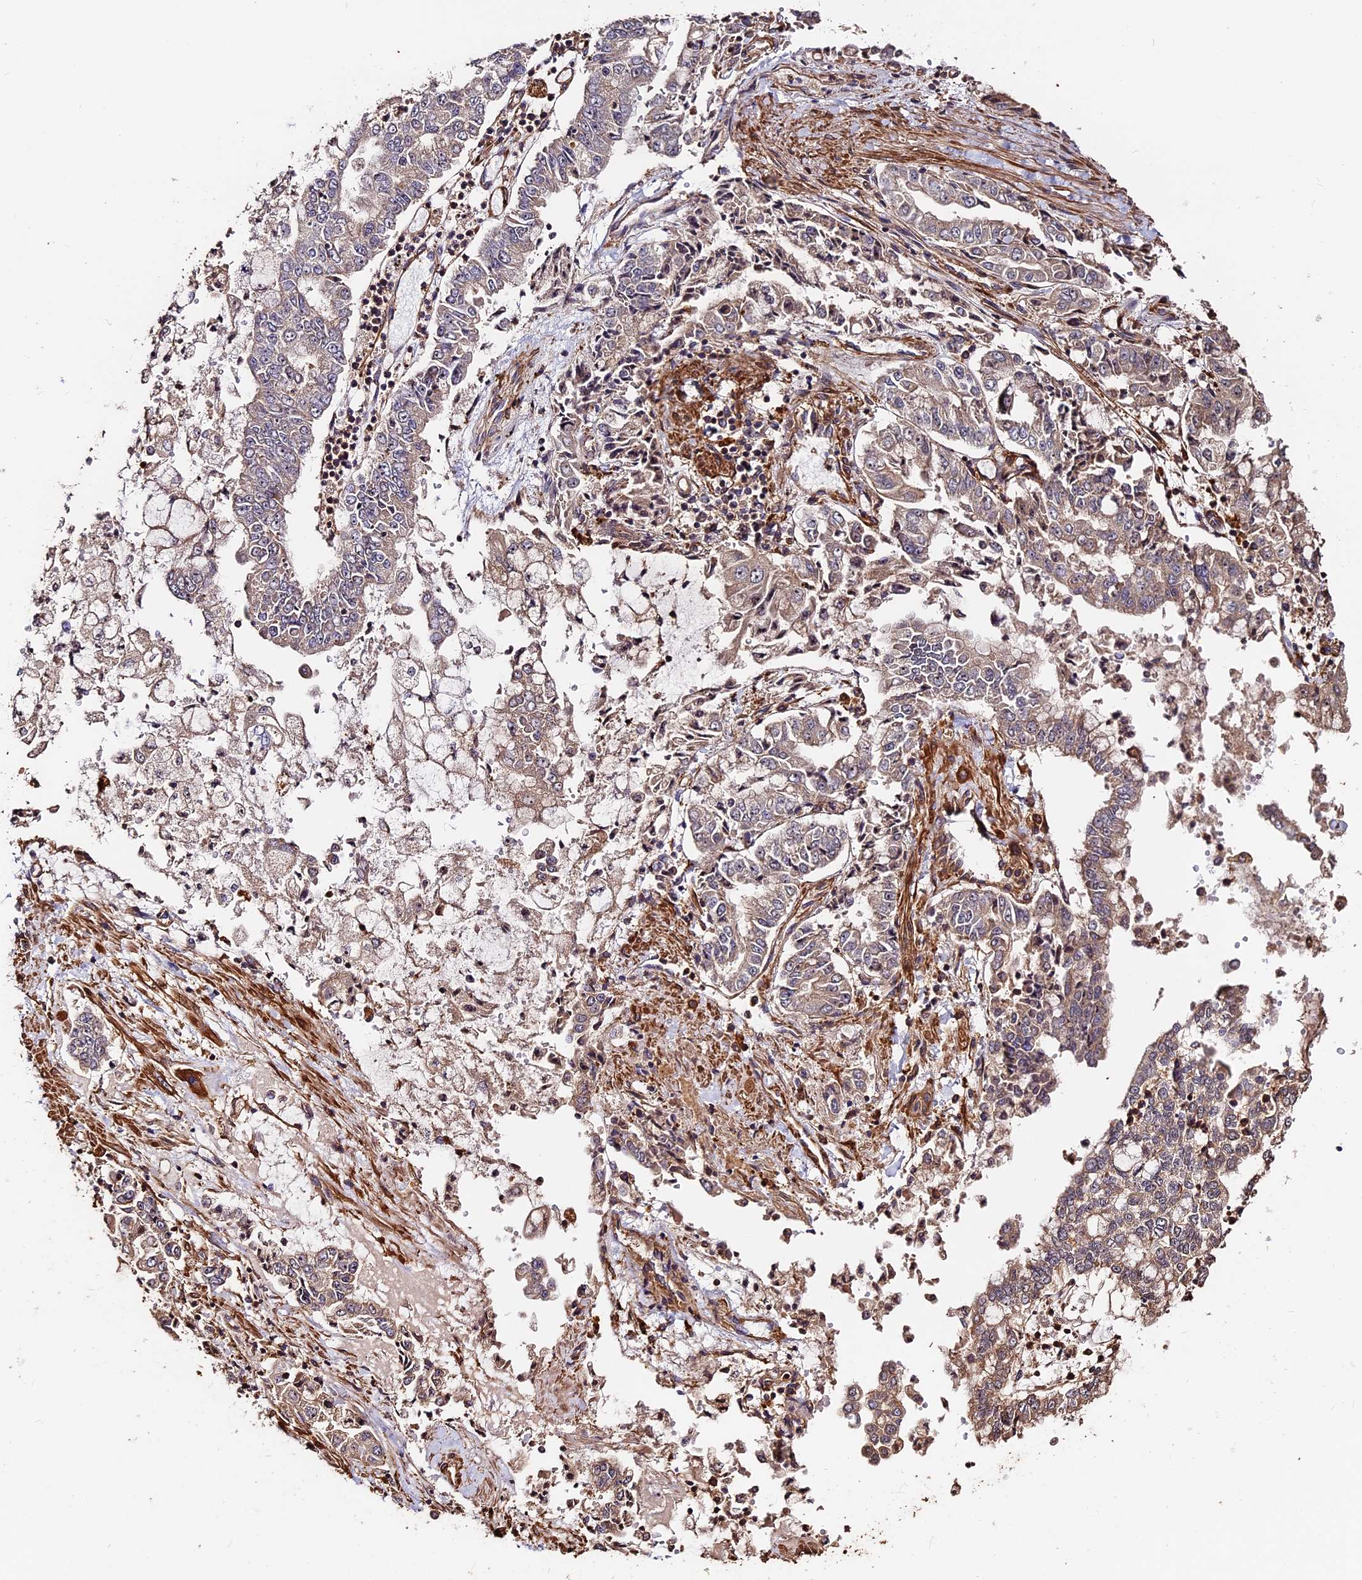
{"staining": {"intensity": "weak", "quantity": "25%-75%", "location": "cytoplasmic/membranous"}, "tissue": "stomach cancer", "cell_type": "Tumor cells", "image_type": "cancer", "snomed": [{"axis": "morphology", "description": "Adenocarcinoma, NOS"}, {"axis": "topography", "description": "Stomach"}], "caption": "Protein staining reveals weak cytoplasmic/membranous positivity in approximately 25%-75% of tumor cells in stomach cancer.", "gene": "MMP15", "patient": {"sex": "male", "age": 76}}